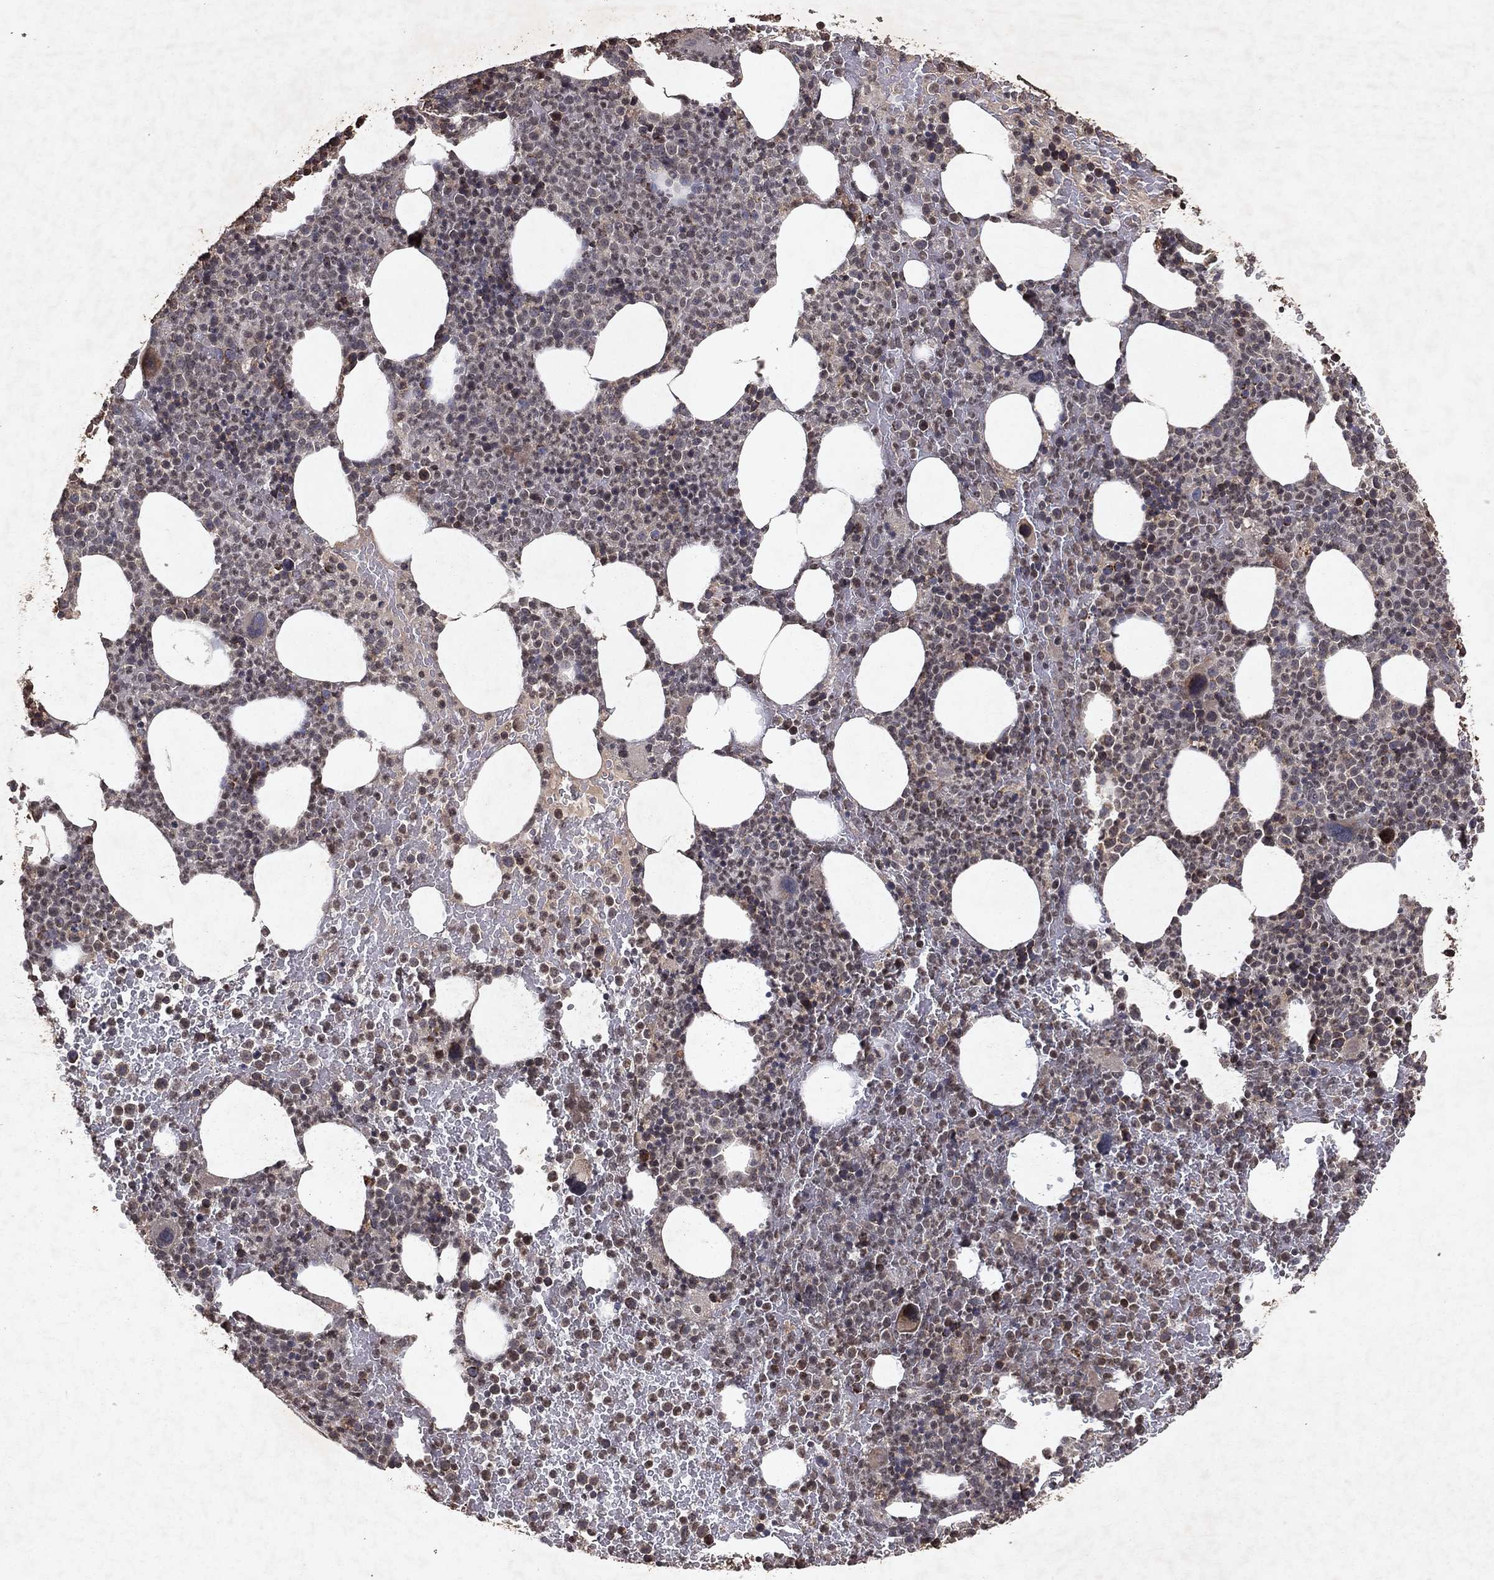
{"staining": {"intensity": "moderate", "quantity": "<25%", "location": "nuclear"}, "tissue": "bone marrow", "cell_type": "Hematopoietic cells", "image_type": "normal", "snomed": [{"axis": "morphology", "description": "Normal tissue, NOS"}, {"axis": "topography", "description": "Bone marrow"}], "caption": "Immunohistochemical staining of benign human bone marrow demonstrates <25% levels of moderate nuclear protein expression in approximately <25% of hematopoietic cells. (Stains: DAB (3,3'-diaminobenzidine) in brown, nuclei in blue, Microscopy: brightfield microscopy at high magnification).", "gene": "PYROXD2", "patient": {"sex": "male", "age": 83}}